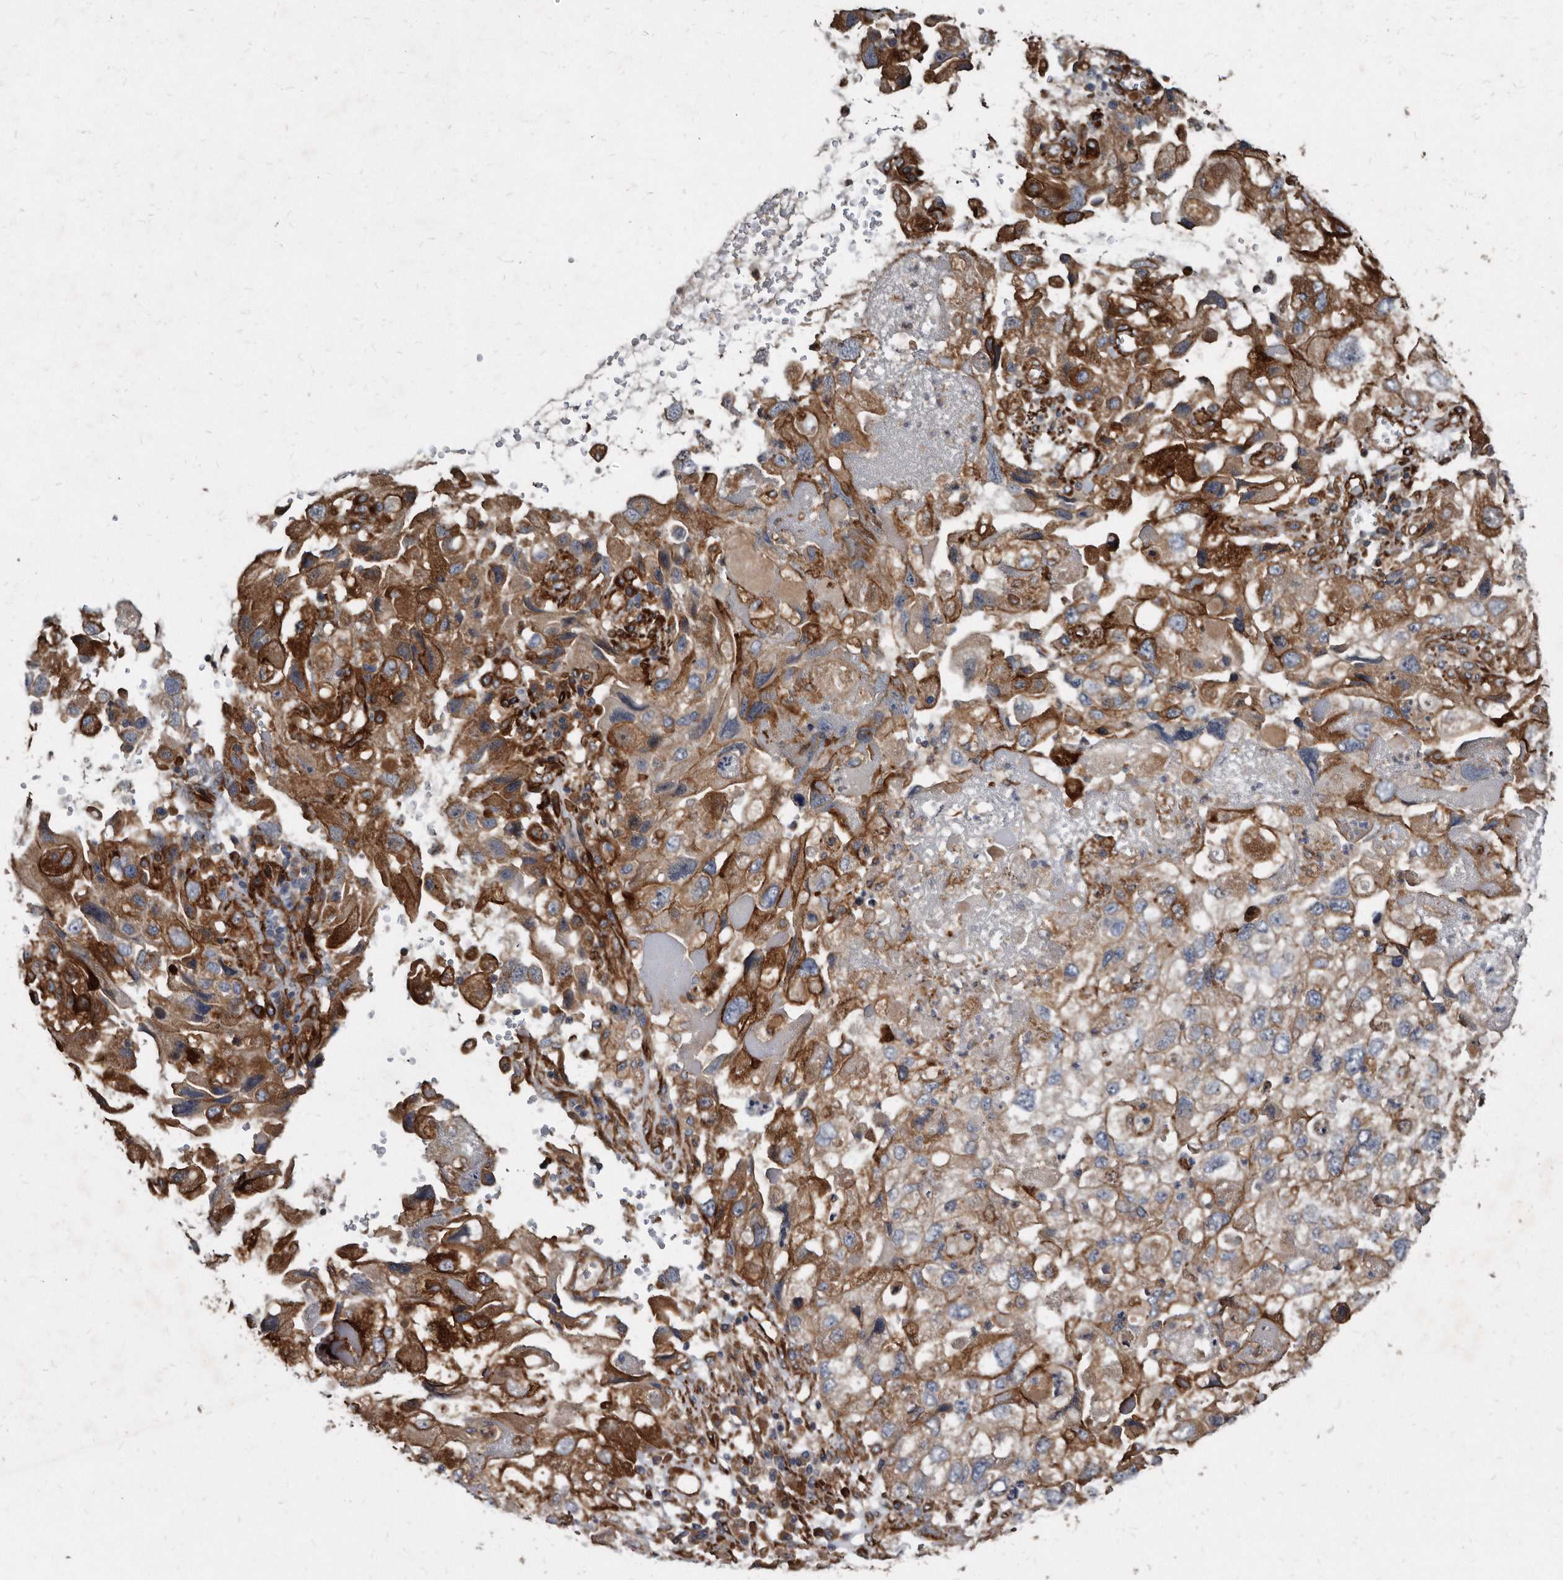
{"staining": {"intensity": "strong", "quantity": "25%-75%", "location": "cytoplasmic/membranous"}, "tissue": "endometrial cancer", "cell_type": "Tumor cells", "image_type": "cancer", "snomed": [{"axis": "morphology", "description": "Adenocarcinoma, NOS"}, {"axis": "topography", "description": "Endometrium"}], "caption": "A brown stain shows strong cytoplasmic/membranous staining of a protein in endometrial adenocarcinoma tumor cells.", "gene": "KCTD20", "patient": {"sex": "female", "age": 49}}